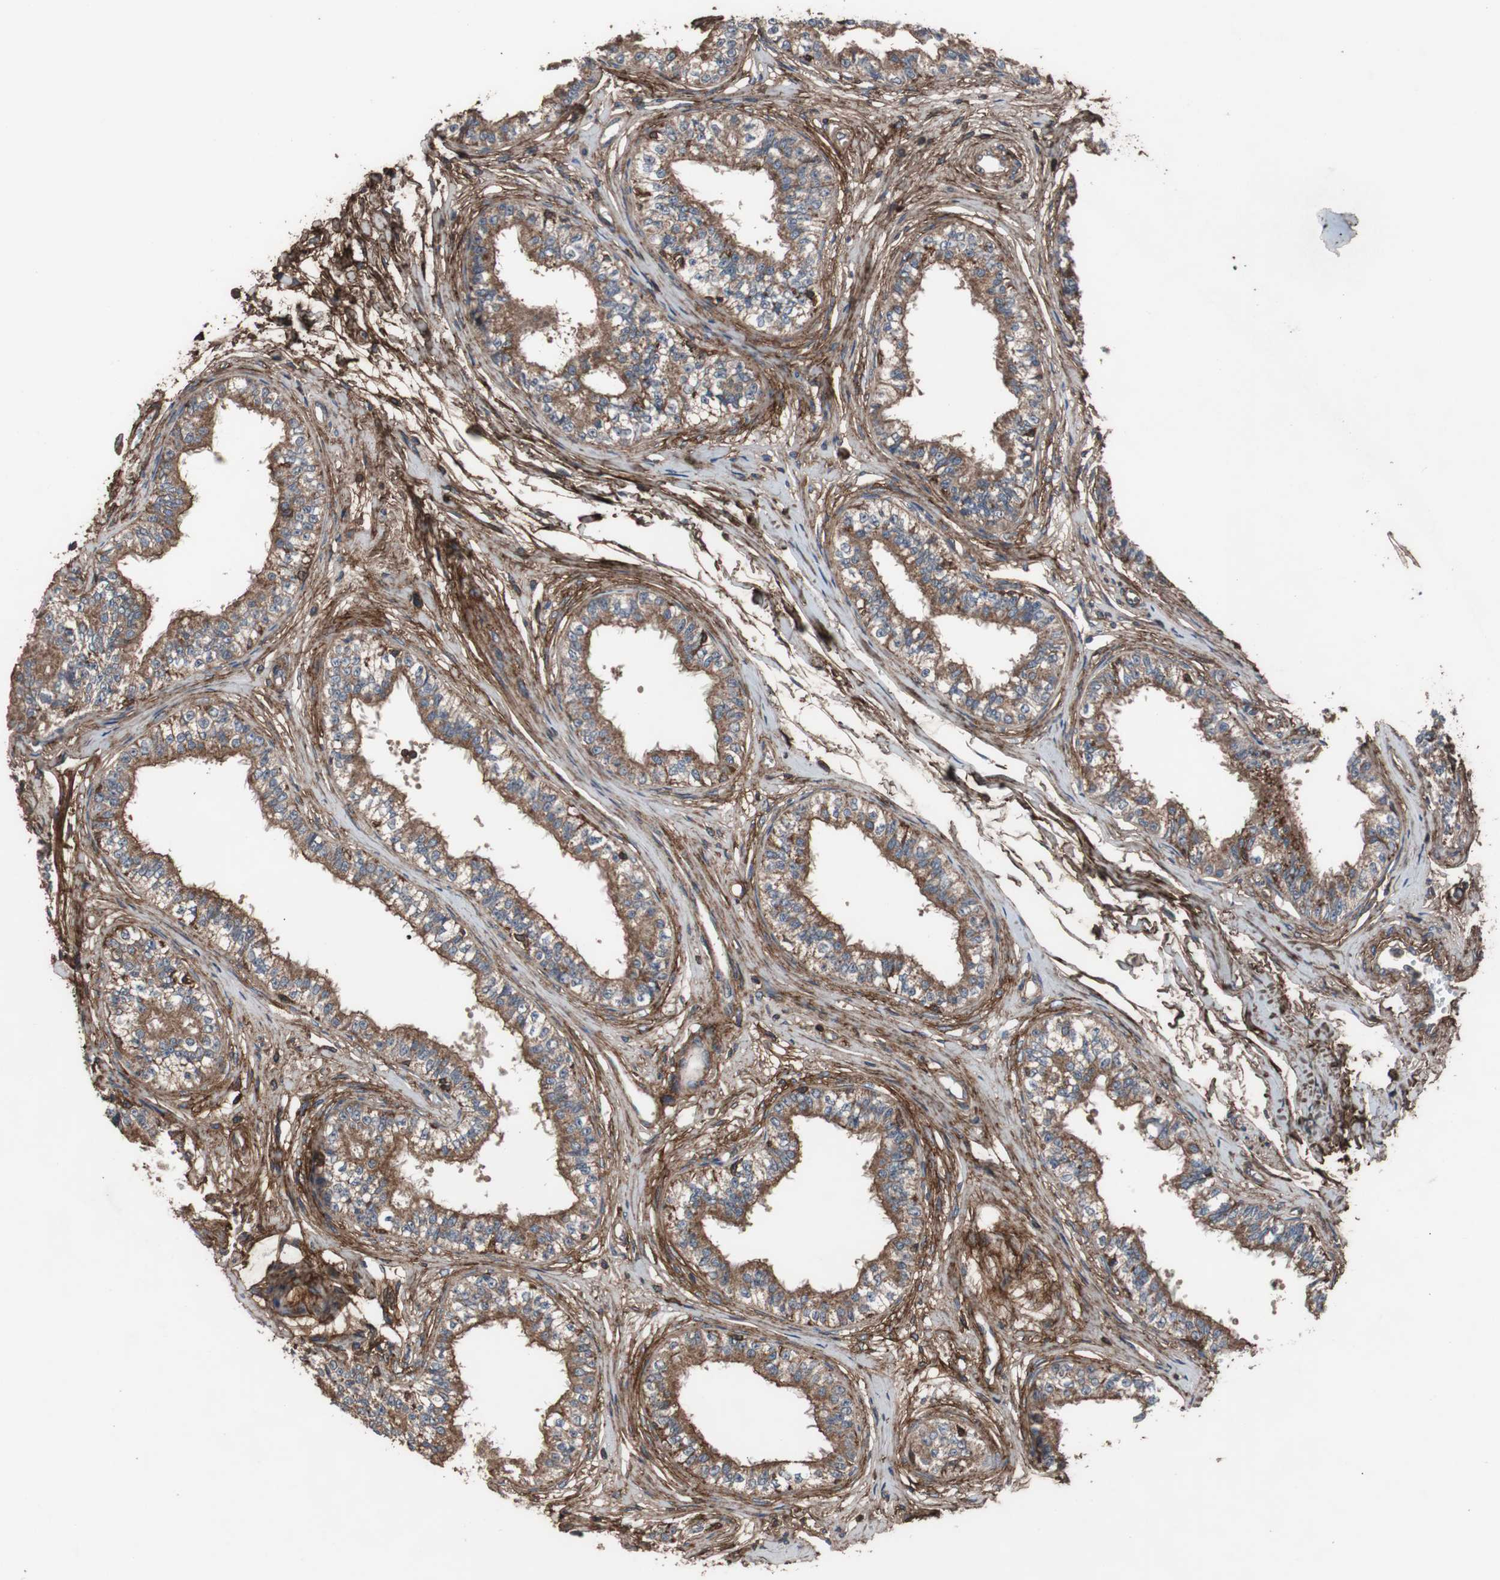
{"staining": {"intensity": "moderate", "quantity": ">75%", "location": "cytoplasmic/membranous"}, "tissue": "epididymis", "cell_type": "Glandular cells", "image_type": "normal", "snomed": [{"axis": "morphology", "description": "Normal tissue, NOS"}, {"axis": "morphology", "description": "Adenocarcinoma, metastatic, NOS"}, {"axis": "topography", "description": "Testis"}, {"axis": "topography", "description": "Epididymis"}], "caption": "IHC photomicrograph of unremarkable epididymis: epididymis stained using immunohistochemistry (IHC) reveals medium levels of moderate protein expression localized specifically in the cytoplasmic/membranous of glandular cells, appearing as a cytoplasmic/membranous brown color.", "gene": "COL6A2", "patient": {"sex": "male", "age": 26}}